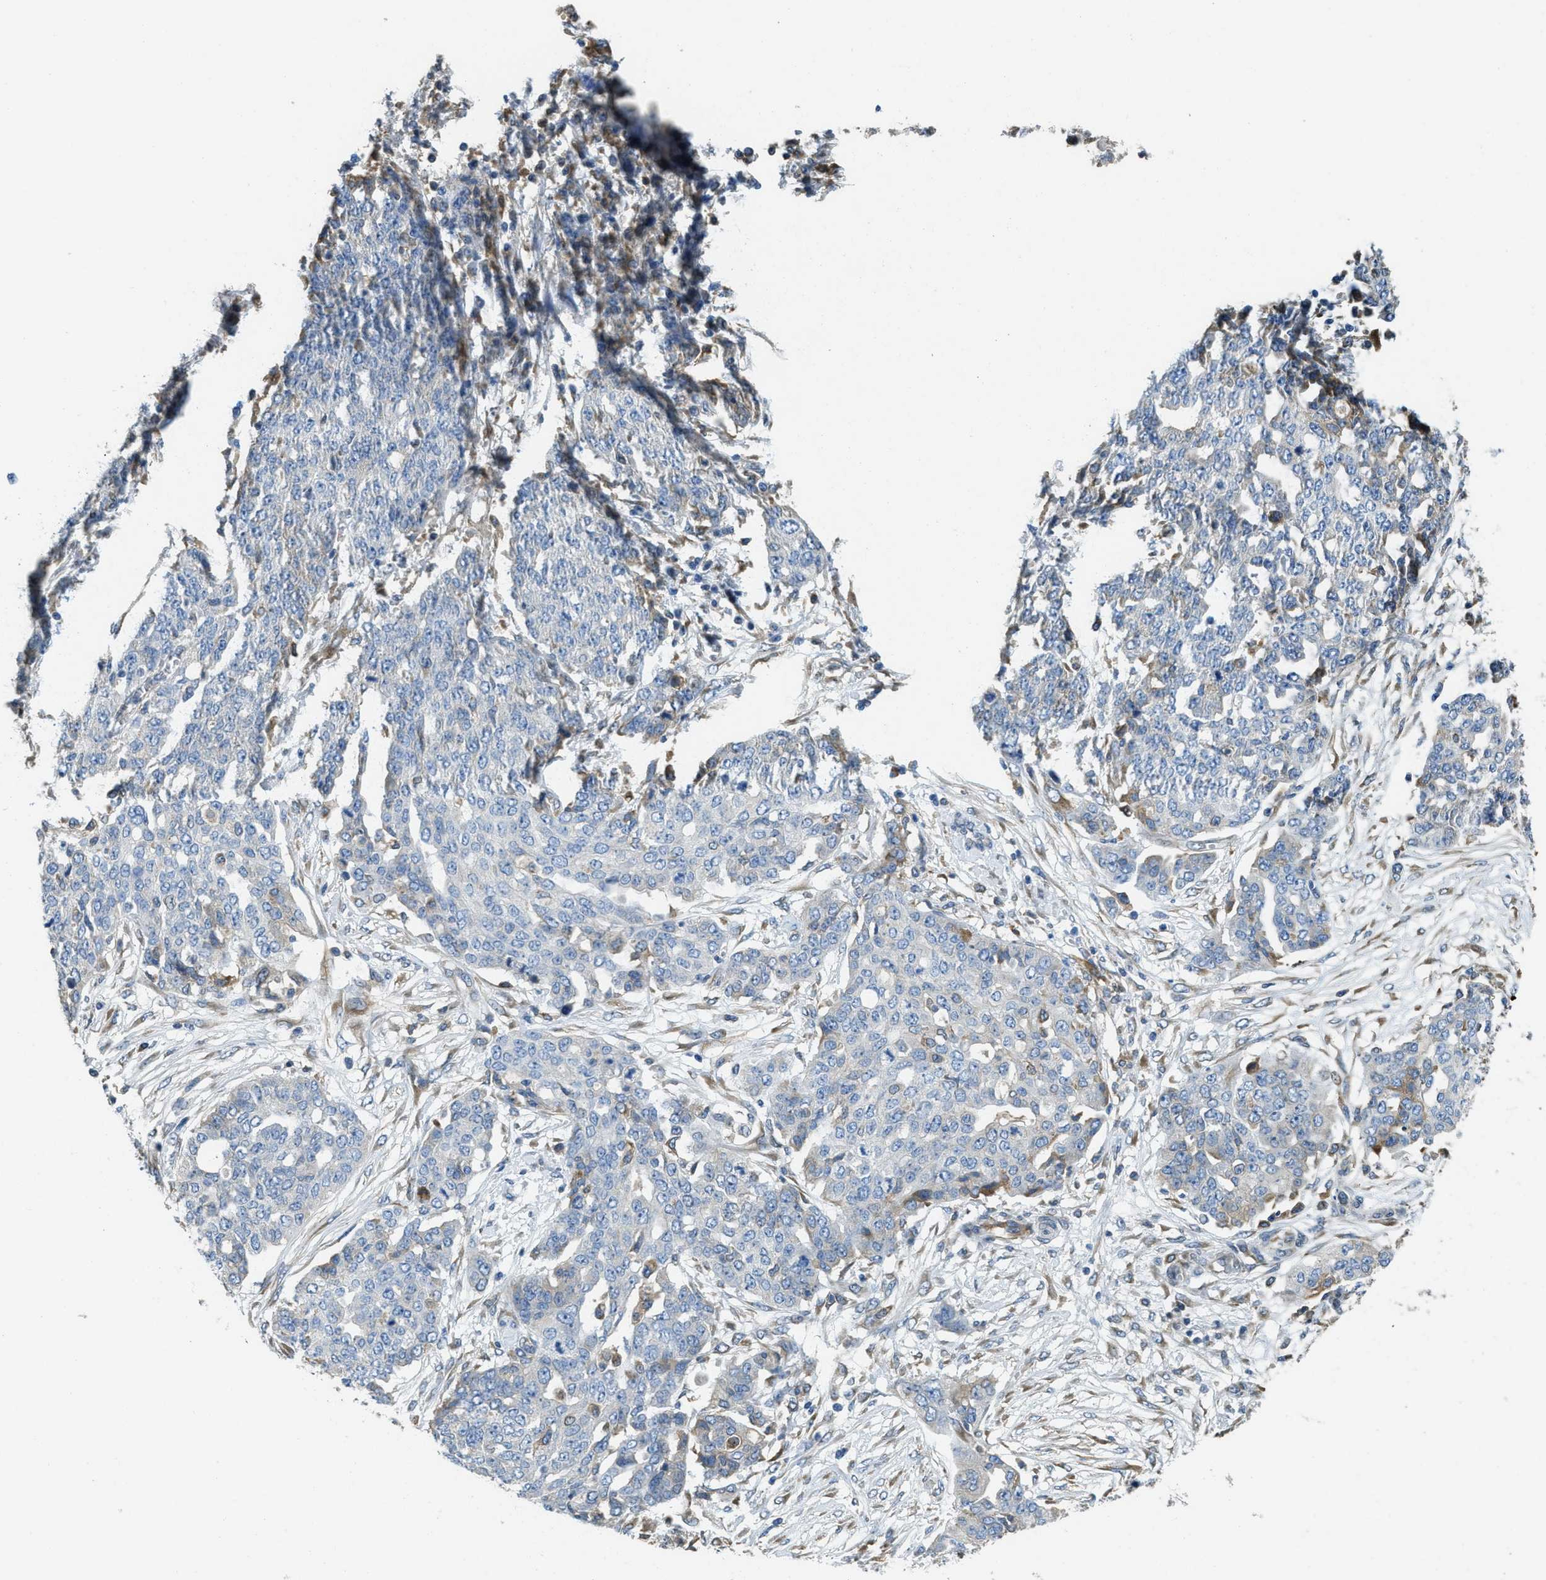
{"staining": {"intensity": "negative", "quantity": "none", "location": "none"}, "tissue": "ovarian cancer", "cell_type": "Tumor cells", "image_type": "cancer", "snomed": [{"axis": "morphology", "description": "Cystadenocarcinoma, serous, NOS"}, {"axis": "topography", "description": "Soft tissue"}, {"axis": "topography", "description": "Ovary"}], "caption": "IHC photomicrograph of ovarian cancer stained for a protein (brown), which reveals no staining in tumor cells.", "gene": "MPDU1", "patient": {"sex": "female", "age": 57}}